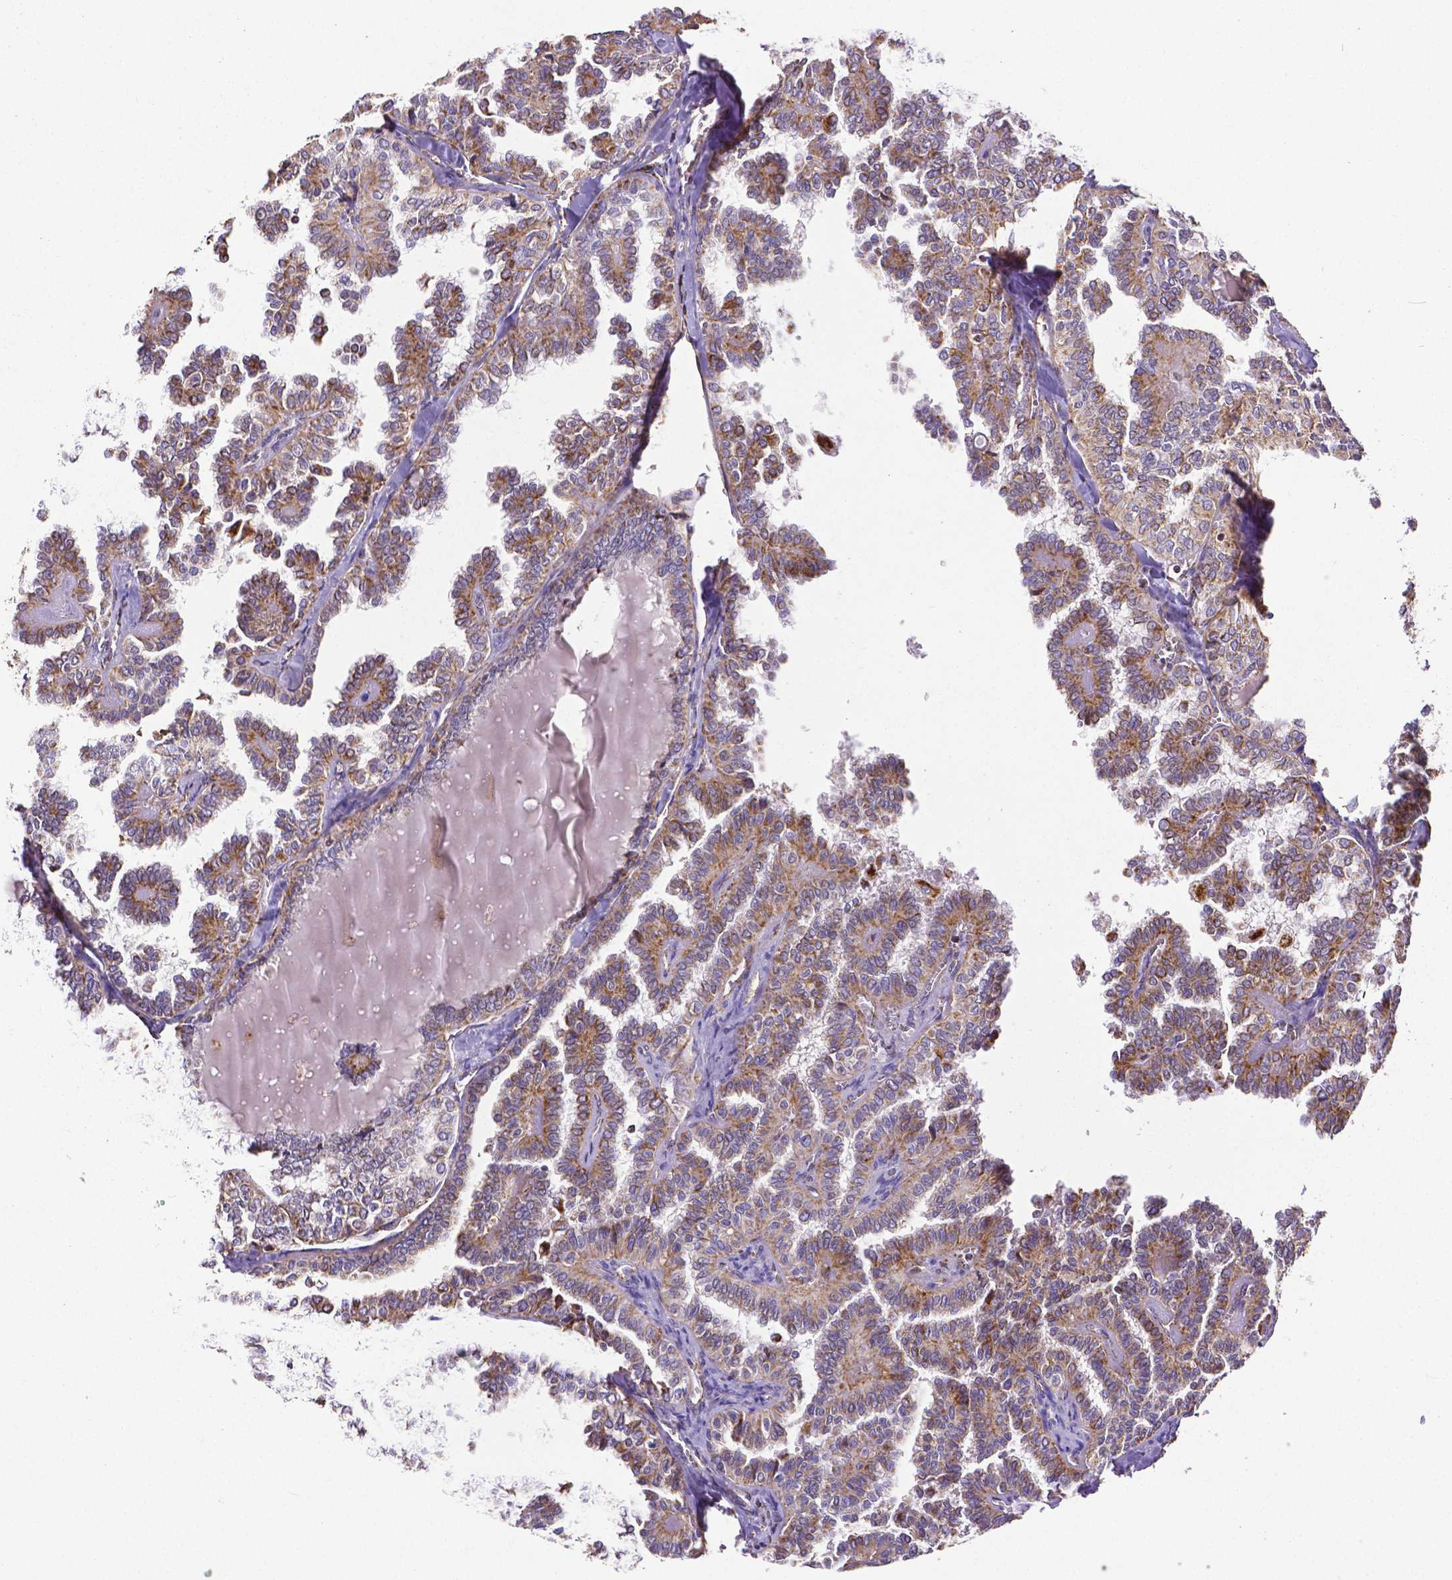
{"staining": {"intensity": "moderate", "quantity": "25%-75%", "location": "cytoplasmic/membranous"}, "tissue": "thyroid cancer", "cell_type": "Tumor cells", "image_type": "cancer", "snomed": [{"axis": "morphology", "description": "Papillary adenocarcinoma, NOS"}, {"axis": "topography", "description": "Thyroid gland"}], "caption": "The histopathology image displays a brown stain indicating the presence of a protein in the cytoplasmic/membranous of tumor cells in thyroid cancer. (DAB IHC, brown staining for protein, blue staining for nuclei).", "gene": "MACC1", "patient": {"sex": "female", "age": 41}}